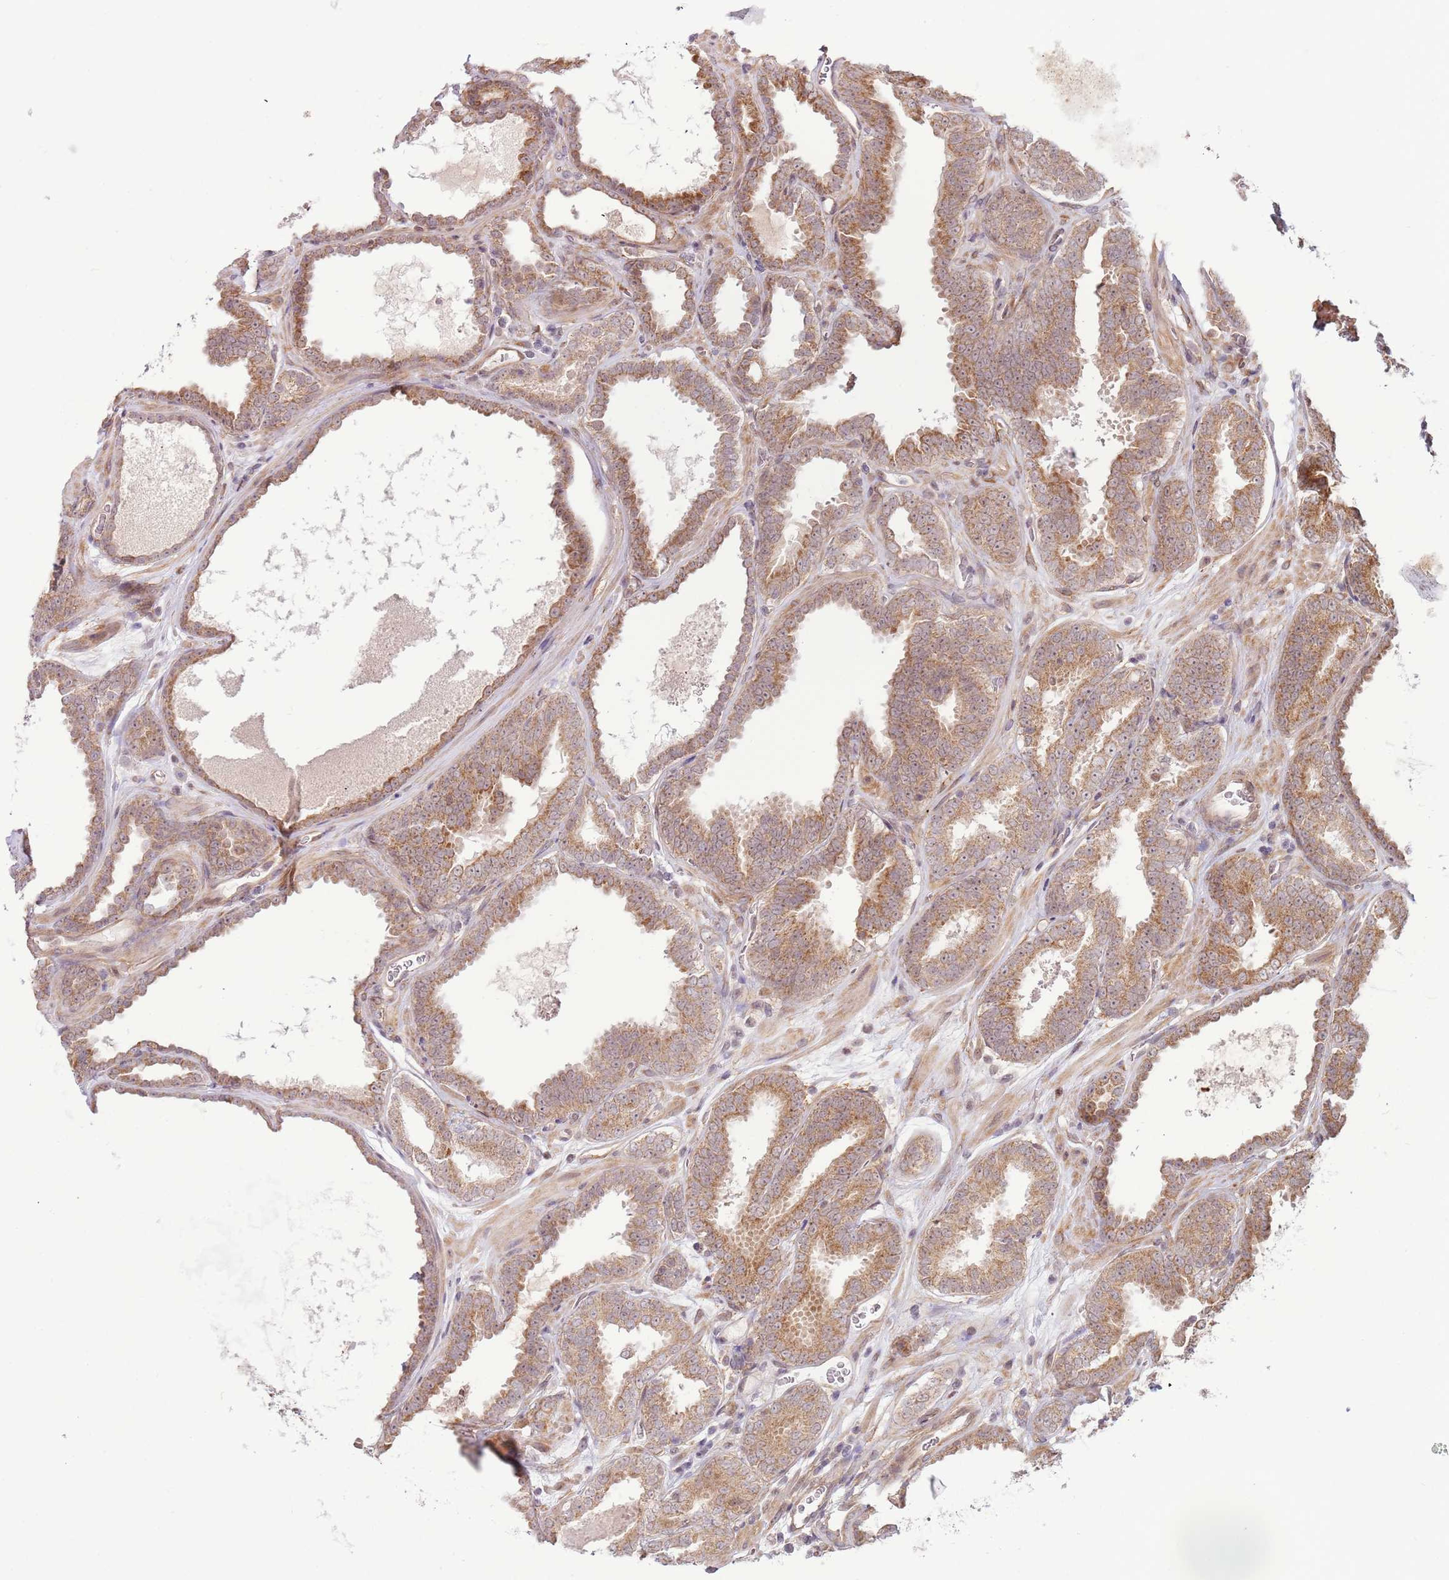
{"staining": {"intensity": "moderate", "quantity": "<25%", "location": "cytoplasmic/membranous"}, "tissue": "prostate cancer", "cell_type": "Tumor cells", "image_type": "cancer", "snomed": [{"axis": "morphology", "description": "Adenocarcinoma, High grade"}, {"axis": "topography", "description": "Prostate"}], "caption": "Tumor cells reveal low levels of moderate cytoplasmic/membranous staining in about <25% of cells in prostate adenocarcinoma (high-grade).", "gene": "DCAF4", "patient": {"sex": "male", "age": 72}}